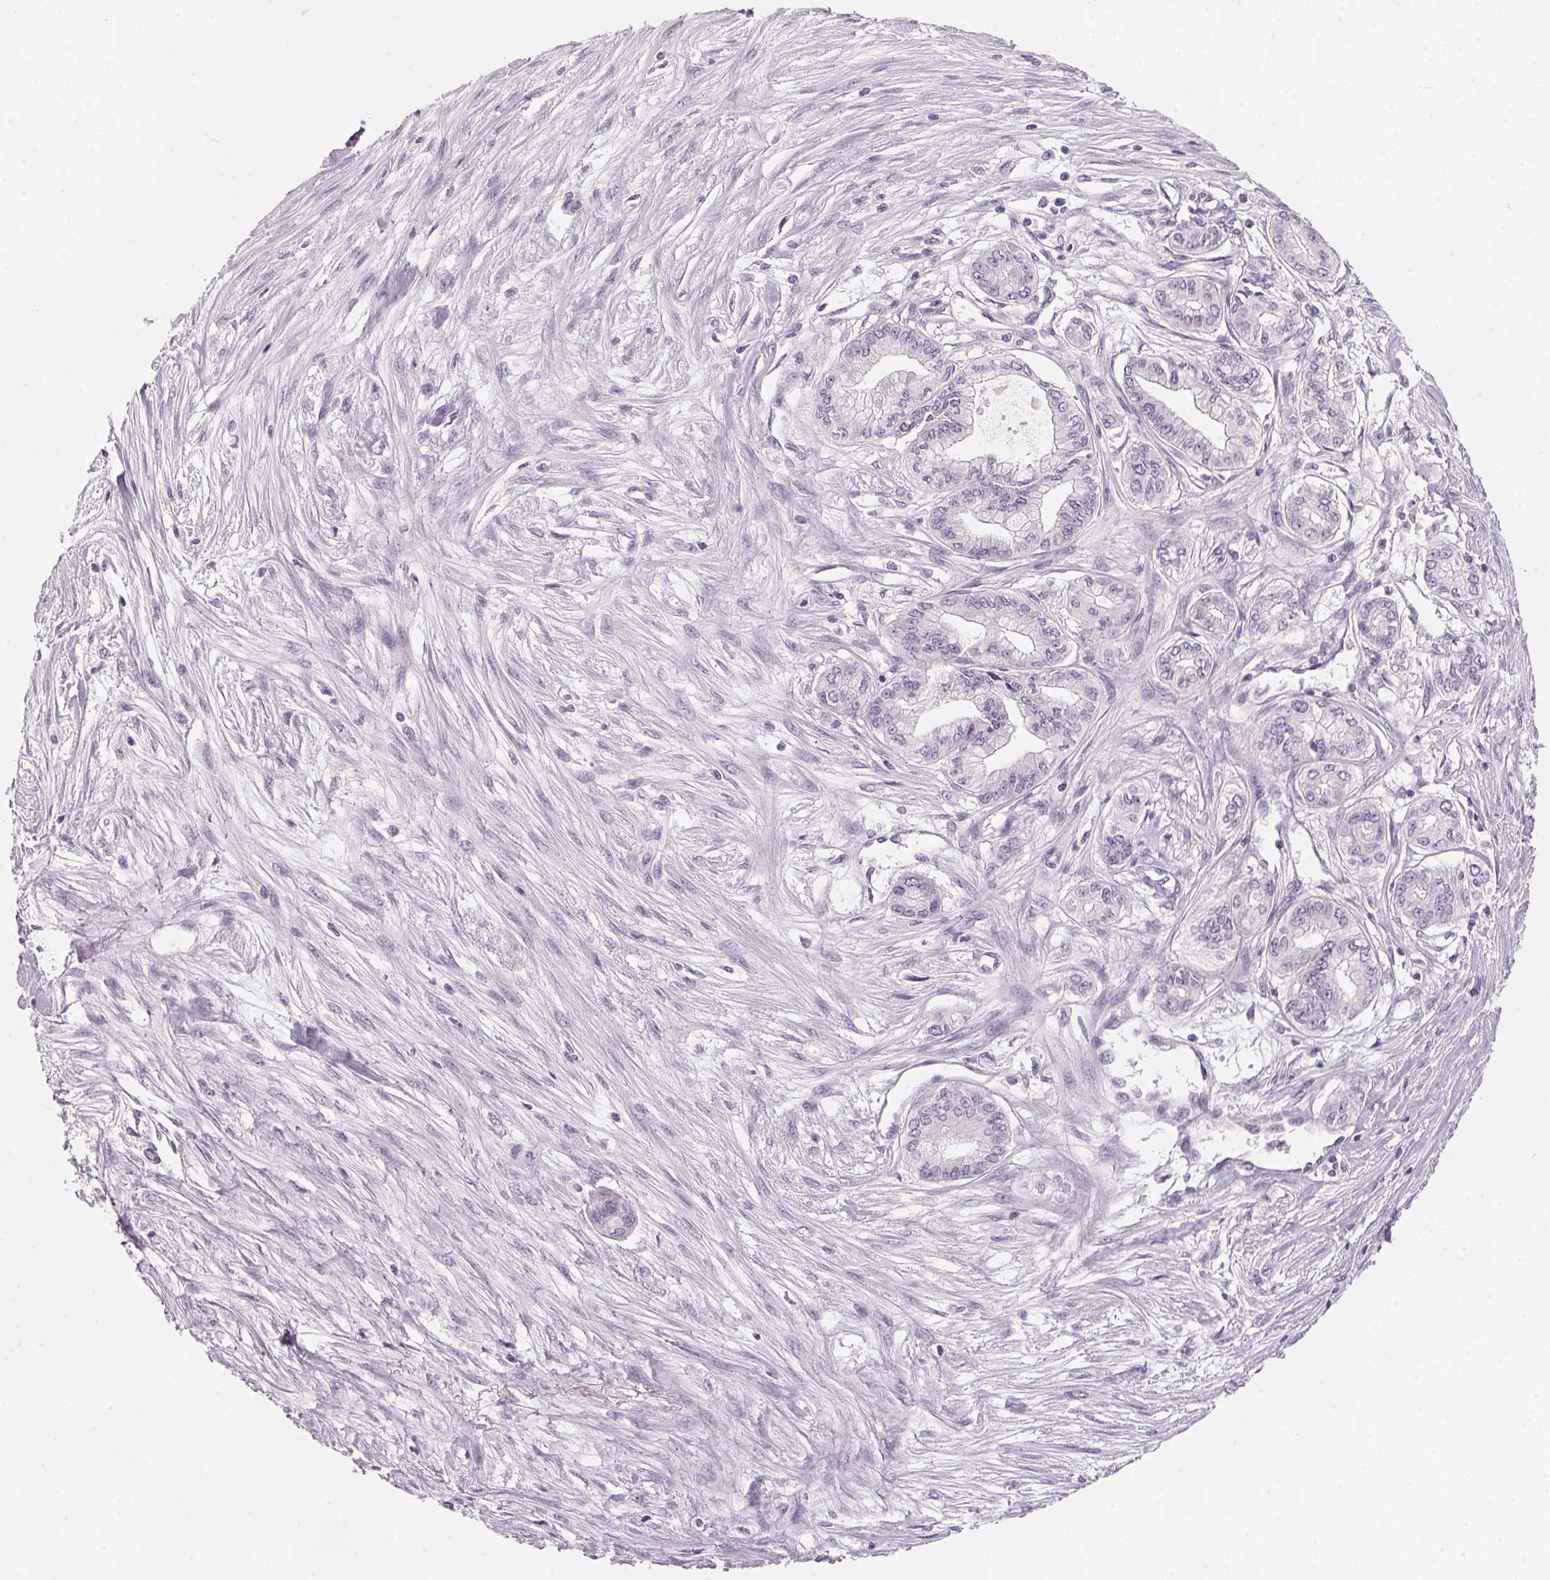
{"staining": {"intensity": "negative", "quantity": "none", "location": "none"}, "tissue": "pancreatic cancer", "cell_type": "Tumor cells", "image_type": "cancer", "snomed": [{"axis": "morphology", "description": "Adenocarcinoma, NOS"}, {"axis": "topography", "description": "Pancreas"}], "caption": "Immunohistochemistry photomicrograph of human adenocarcinoma (pancreatic) stained for a protein (brown), which demonstrates no expression in tumor cells. The staining was performed using DAB (3,3'-diaminobenzidine) to visualize the protein expression in brown, while the nuclei were stained in blue with hematoxylin (Magnification: 20x).", "gene": "DNTTIP2", "patient": {"sex": "female", "age": 68}}